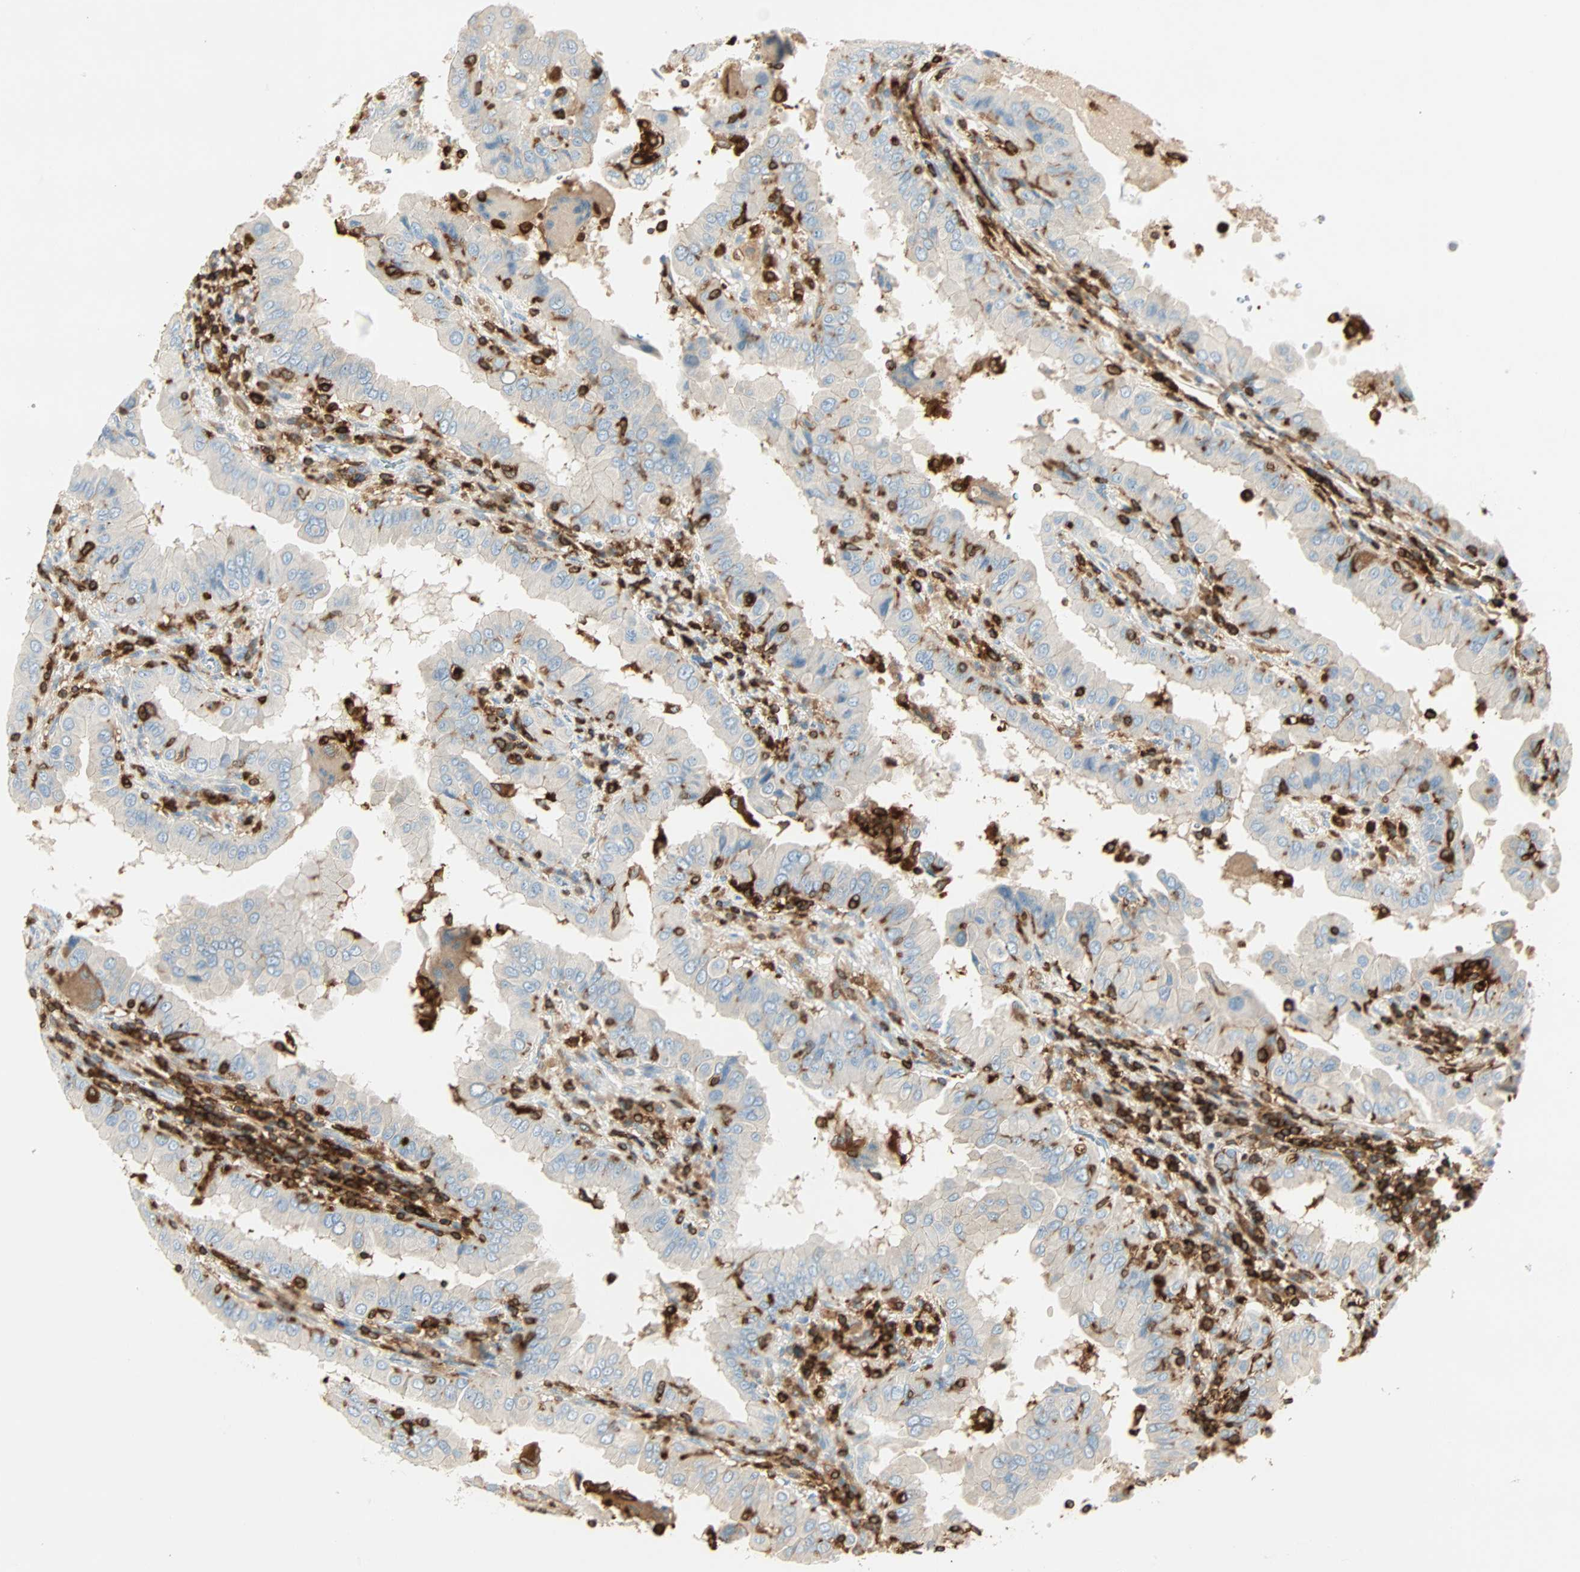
{"staining": {"intensity": "negative", "quantity": "none", "location": "none"}, "tissue": "thyroid cancer", "cell_type": "Tumor cells", "image_type": "cancer", "snomed": [{"axis": "morphology", "description": "Papillary adenocarcinoma, NOS"}, {"axis": "topography", "description": "Thyroid gland"}], "caption": "A histopathology image of thyroid cancer (papillary adenocarcinoma) stained for a protein exhibits no brown staining in tumor cells. (DAB IHC visualized using brightfield microscopy, high magnification).", "gene": "FMNL1", "patient": {"sex": "male", "age": 33}}